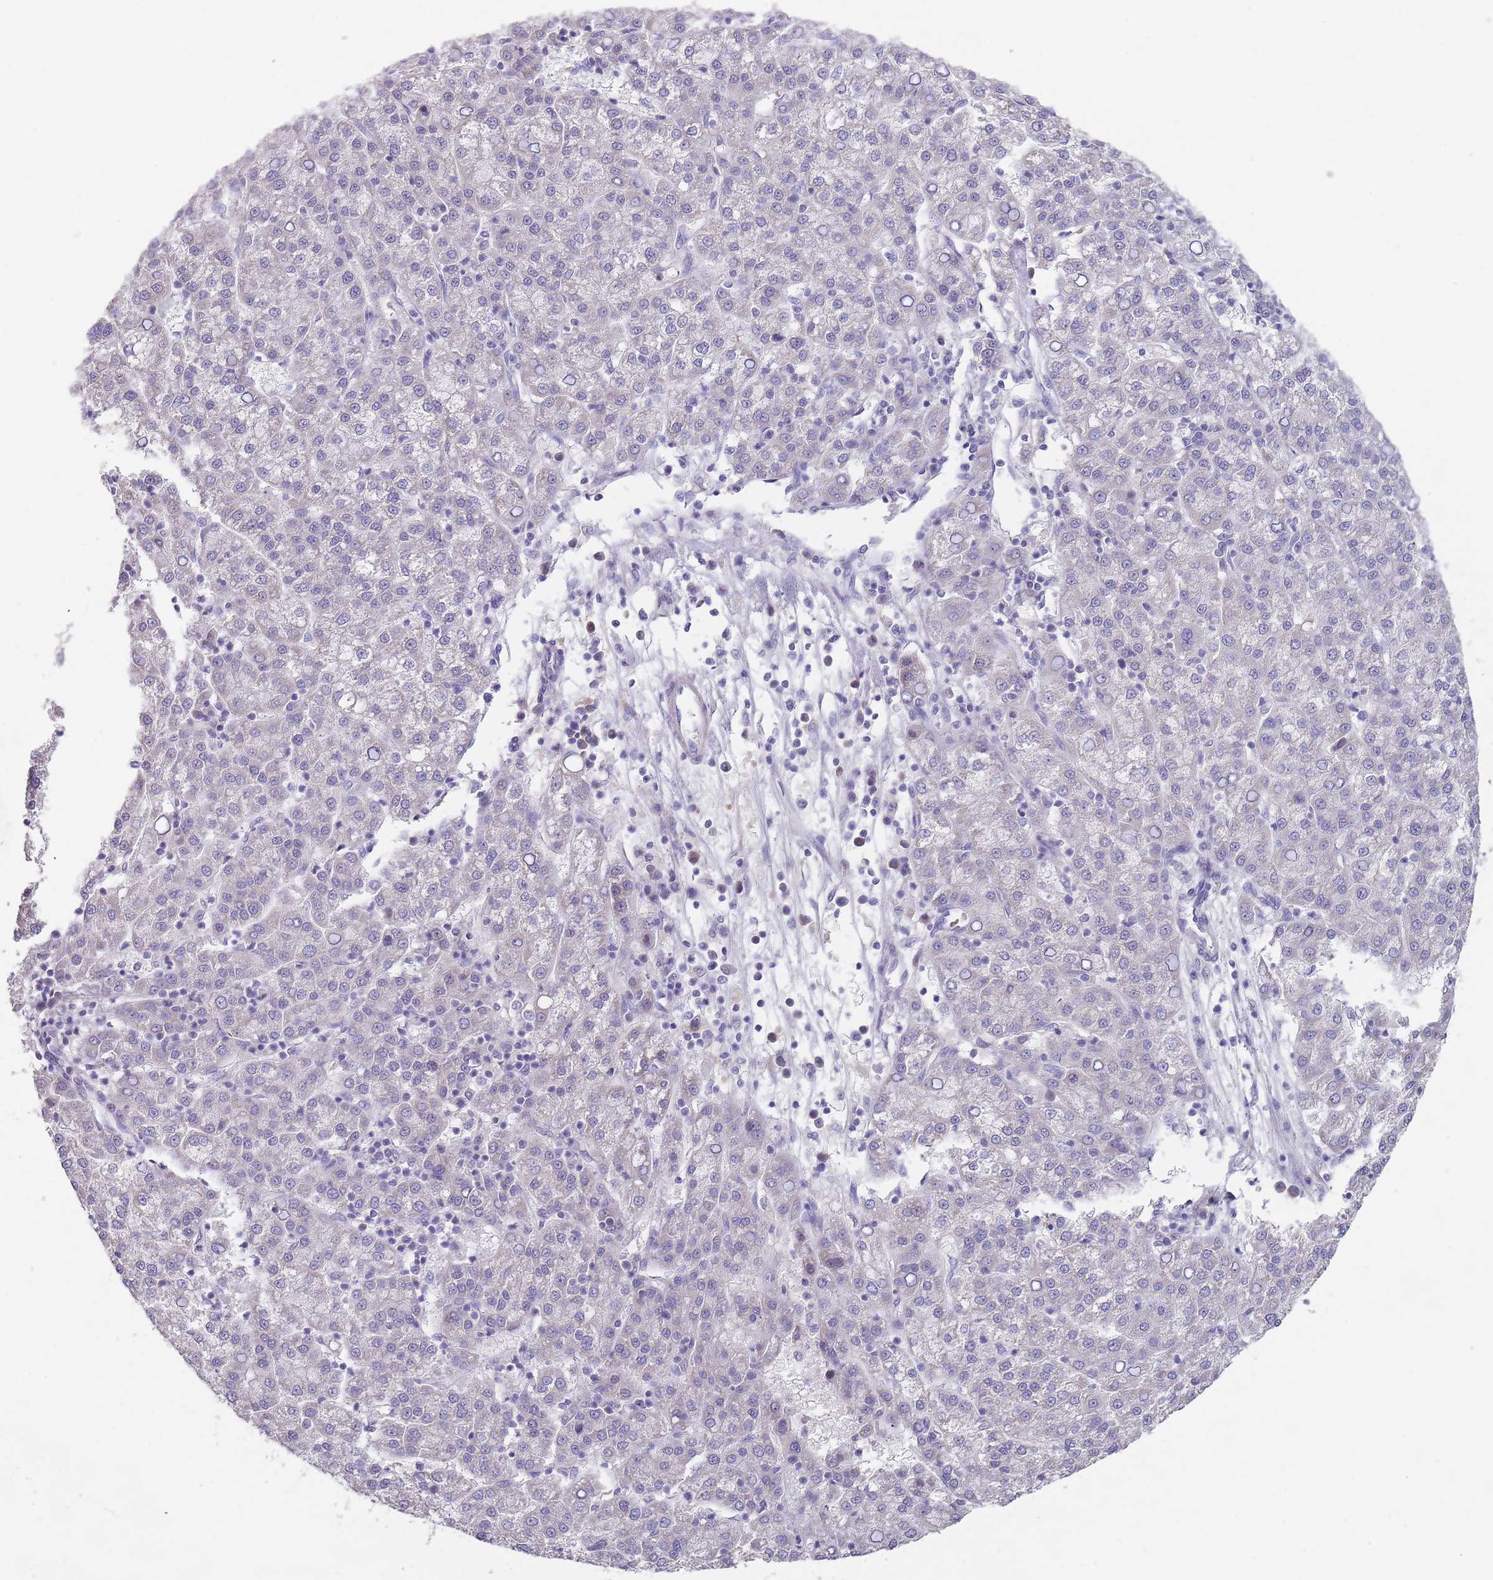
{"staining": {"intensity": "negative", "quantity": "none", "location": "none"}, "tissue": "liver cancer", "cell_type": "Tumor cells", "image_type": "cancer", "snomed": [{"axis": "morphology", "description": "Carcinoma, Hepatocellular, NOS"}, {"axis": "topography", "description": "Liver"}], "caption": "This micrograph is of liver cancer (hepatocellular carcinoma) stained with immunohistochemistry (IHC) to label a protein in brown with the nuclei are counter-stained blue. There is no positivity in tumor cells.", "gene": "PRAC1", "patient": {"sex": "female", "age": 58}}